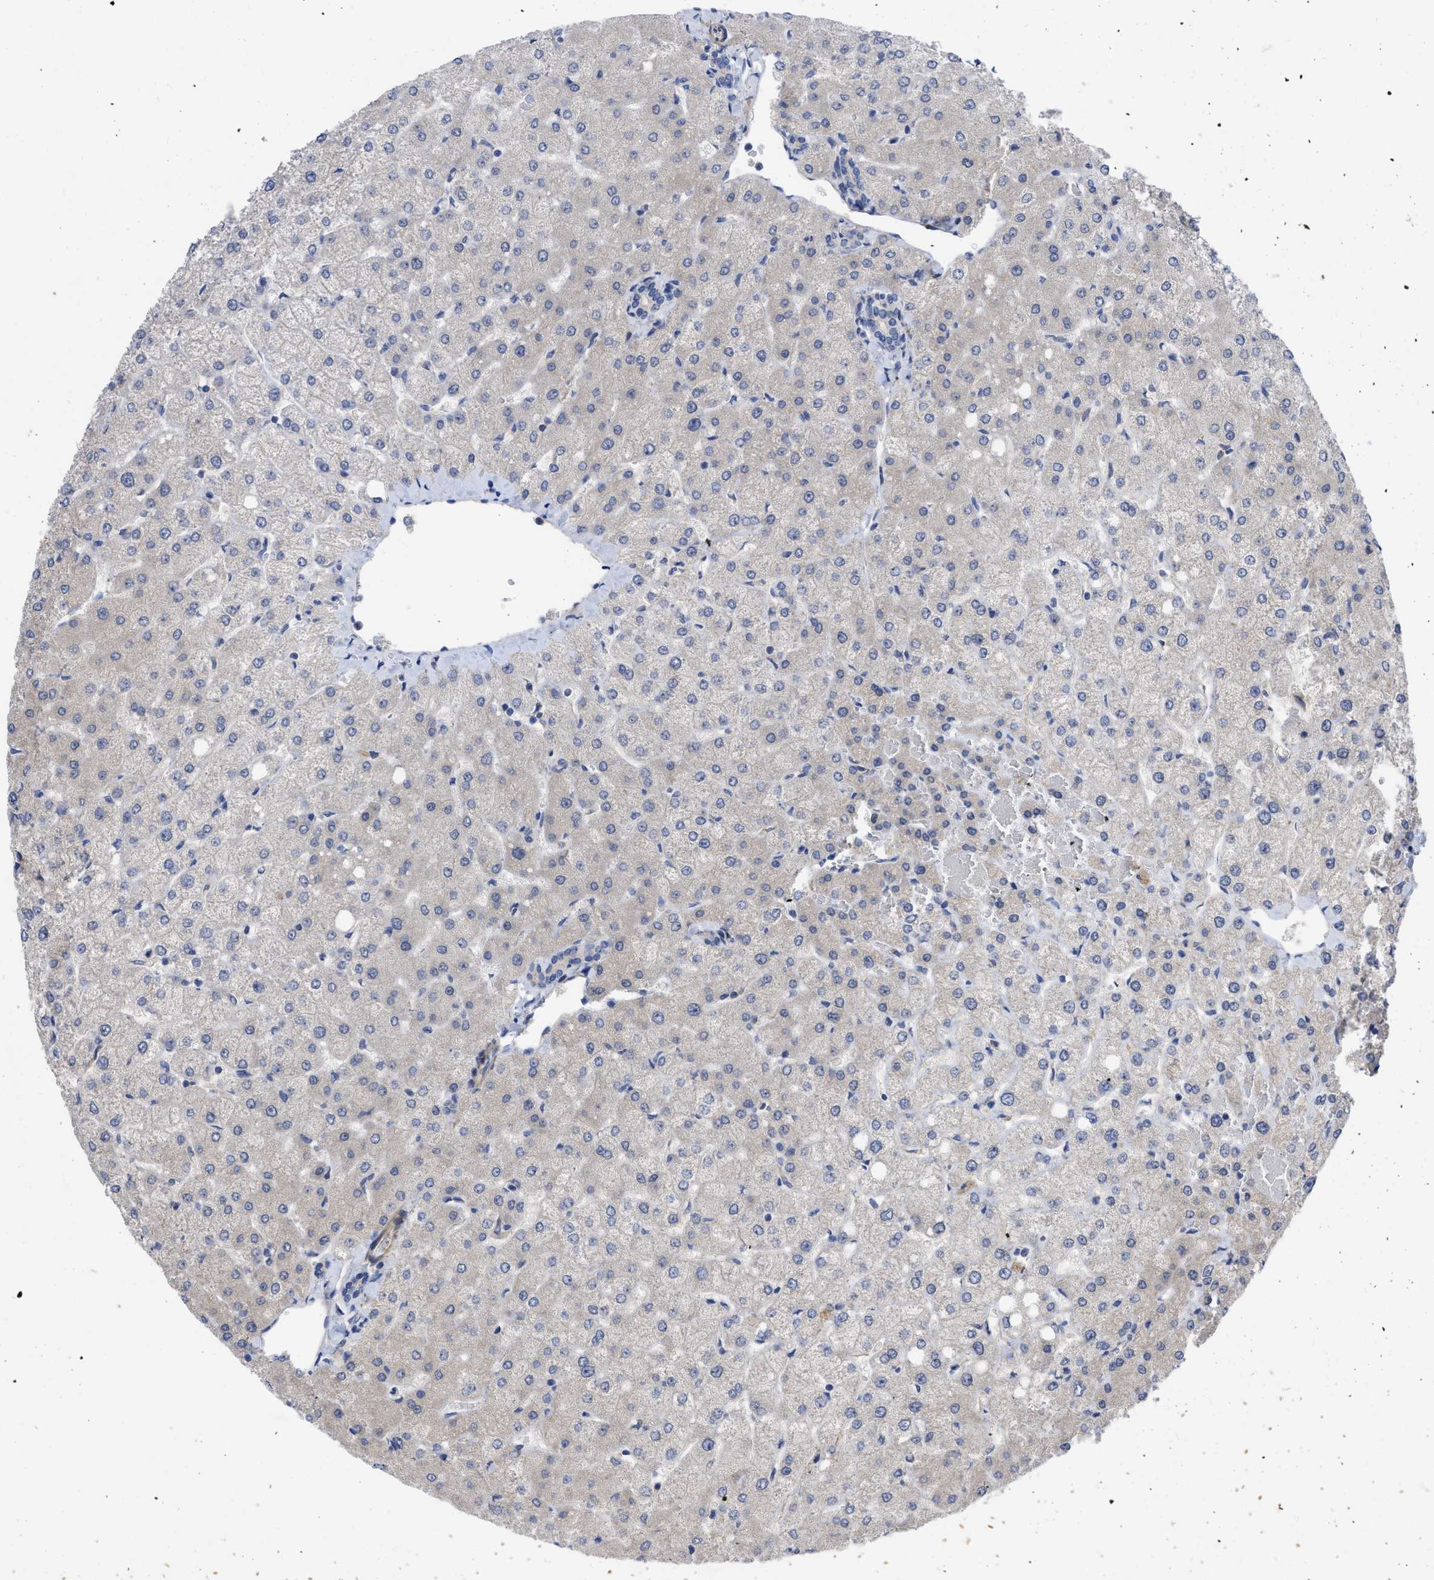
{"staining": {"intensity": "negative", "quantity": "none", "location": "none"}, "tissue": "liver", "cell_type": "Cholangiocytes", "image_type": "normal", "snomed": [{"axis": "morphology", "description": "Normal tissue, NOS"}, {"axis": "topography", "description": "Liver"}], "caption": "DAB immunohistochemical staining of benign human liver demonstrates no significant staining in cholangiocytes. (DAB (3,3'-diaminobenzidine) IHC with hematoxylin counter stain).", "gene": "ARHGEF26", "patient": {"sex": "female", "age": 54}}